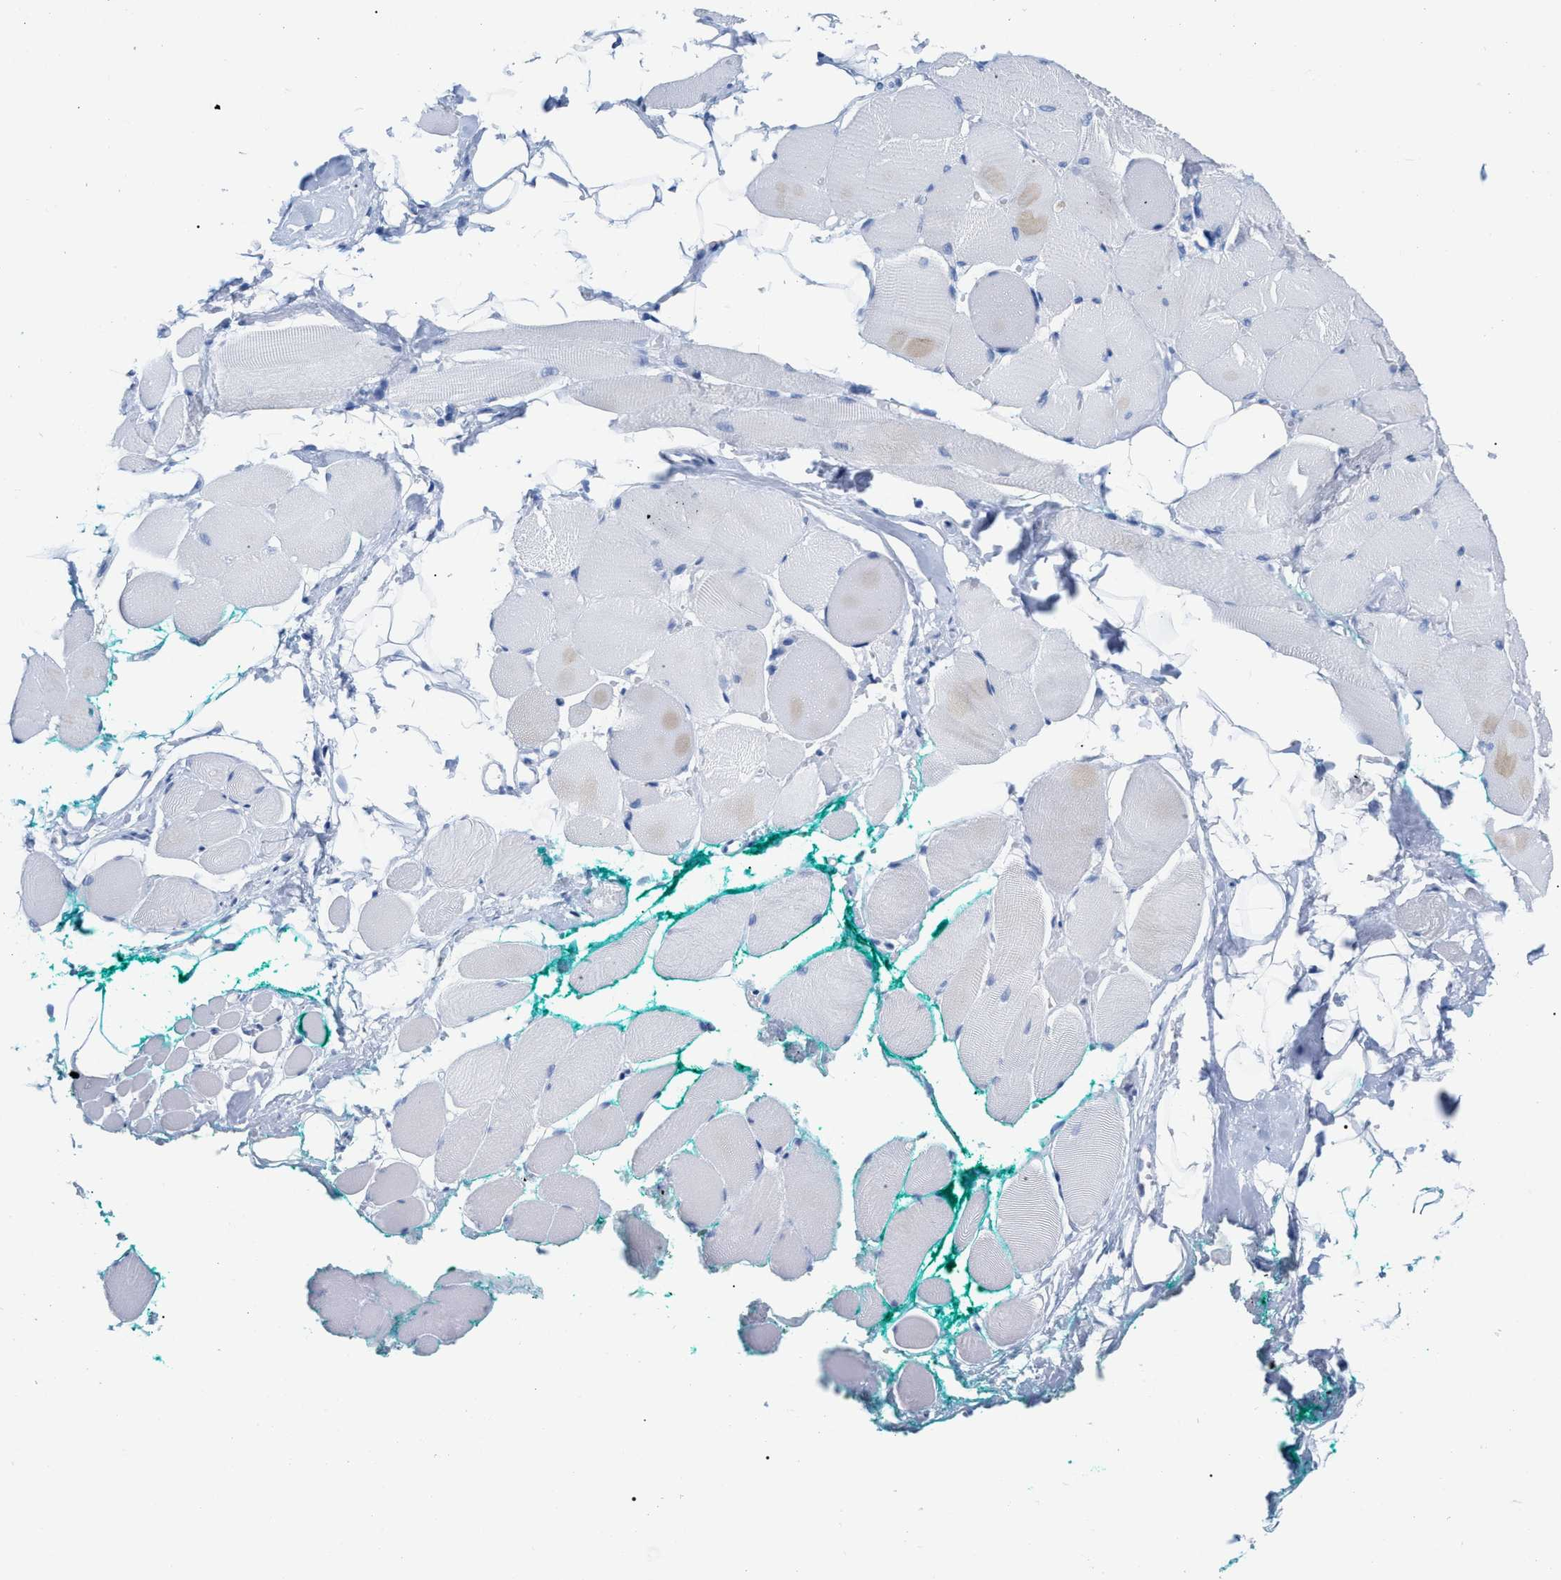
{"staining": {"intensity": "negative", "quantity": "none", "location": "none"}, "tissue": "skeletal muscle", "cell_type": "Myocytes", "image_type": "normal", "snomed": [{"axis": "morphology", "description": "Normal tissue, NOS"}, {"axis": "topography", "description": "Skeletal muscle"}, {"axis": "topography", "description": "Peripheral nerve tissue"}], "caption": "Myocytes show no significant protein positivity in unremarkable skeletal muscle.", "gene": "CD5", "patient": {"sex": "female", "age": 84}}